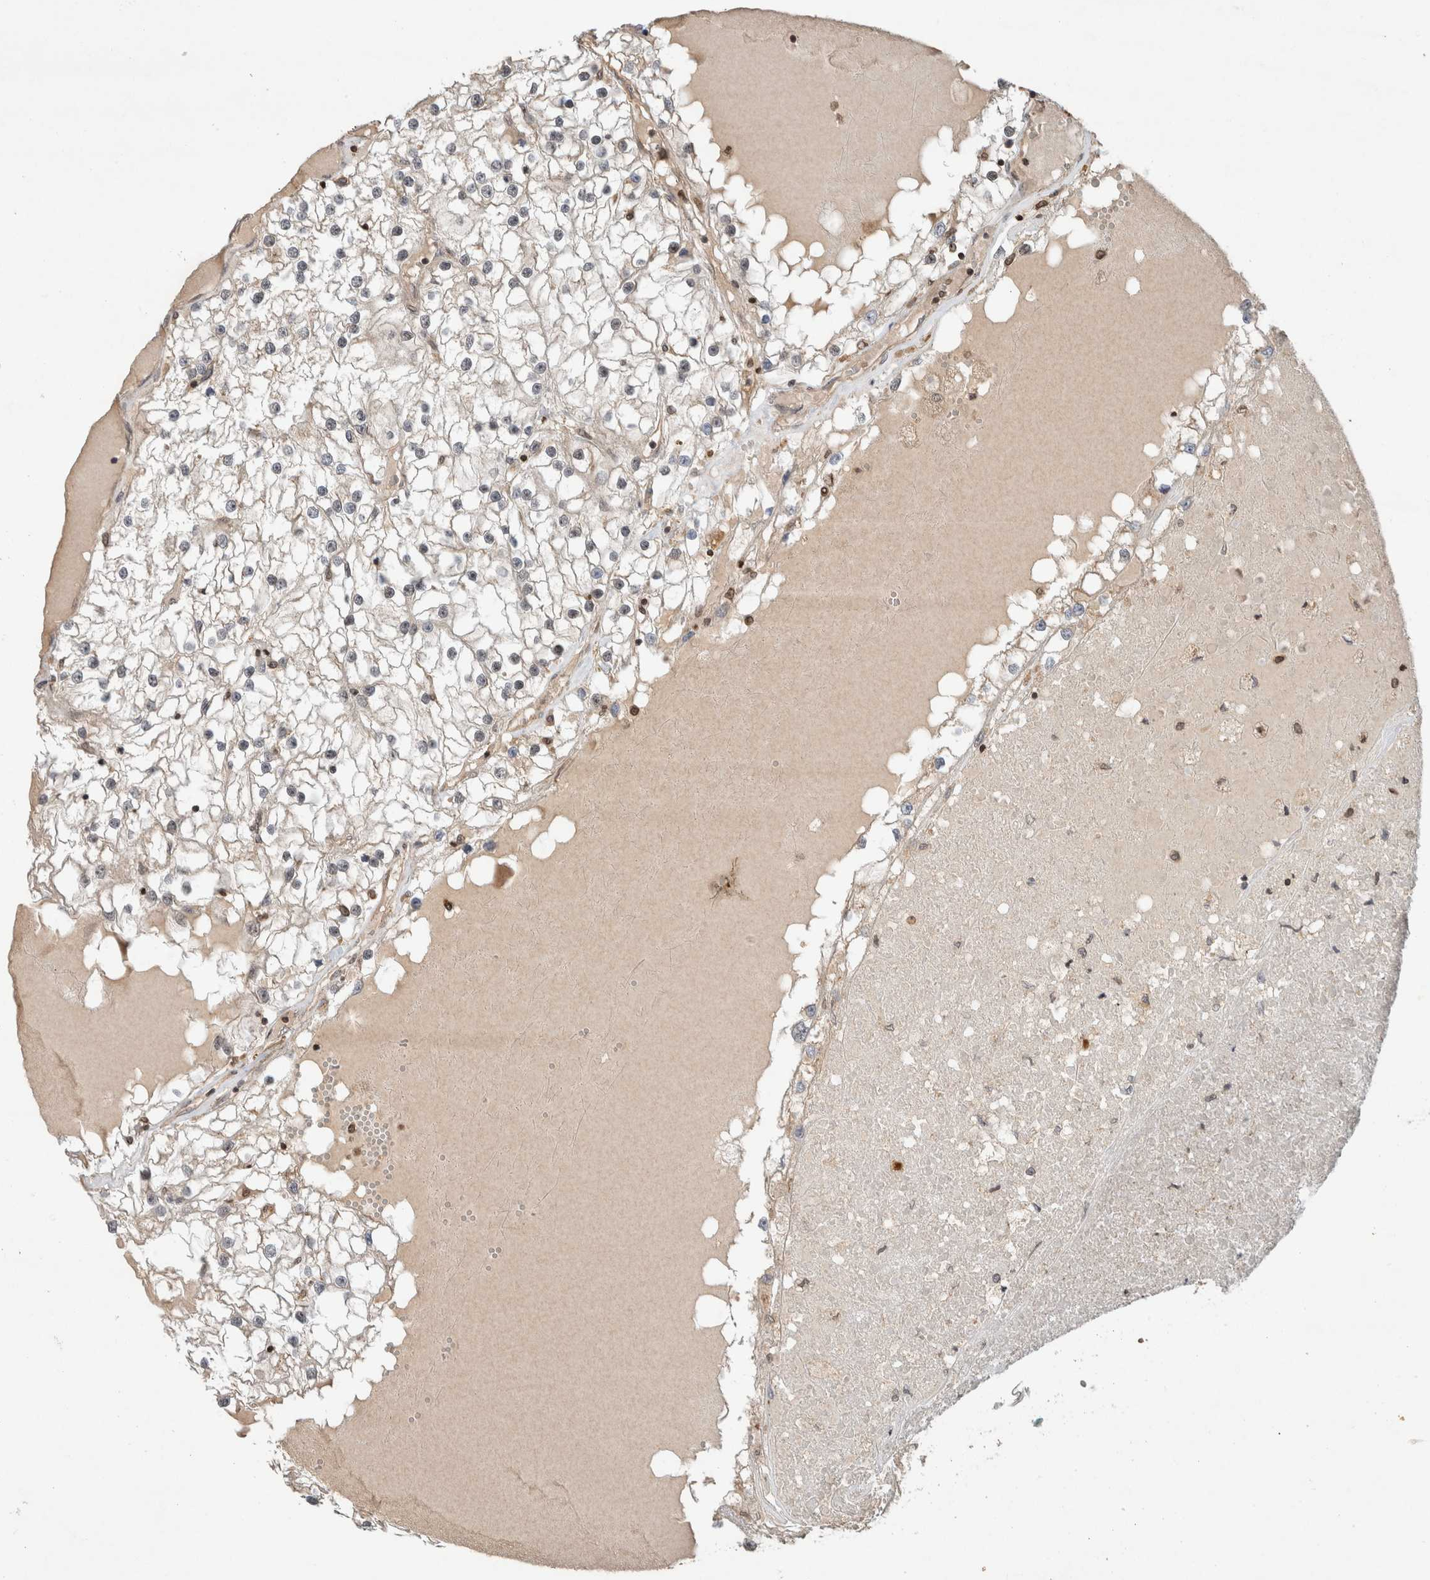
{"staining": {"intensity": "negative", "quantity": "none", "location": "none"}, "tissue": "renal cancer", "cell_type": "Tumor cells", "image_type": "cancer", "snomed": [{"axis": "morphology", "description": "Adenocarcinoma, NOS"}, {"axis": "topography", "description": "Kidney"}], "caption": "Photomicrograph shows no significant protein expression in tumor cells of renal adenocarcinoma. The staining was performed using DAB to visualize the protein expression in brown, while the nuclei were stained in blue with hematoxylin (Magnification: 20x).", "gene": "CAAP1", "patient": {"sex": "male", "age": 68}}